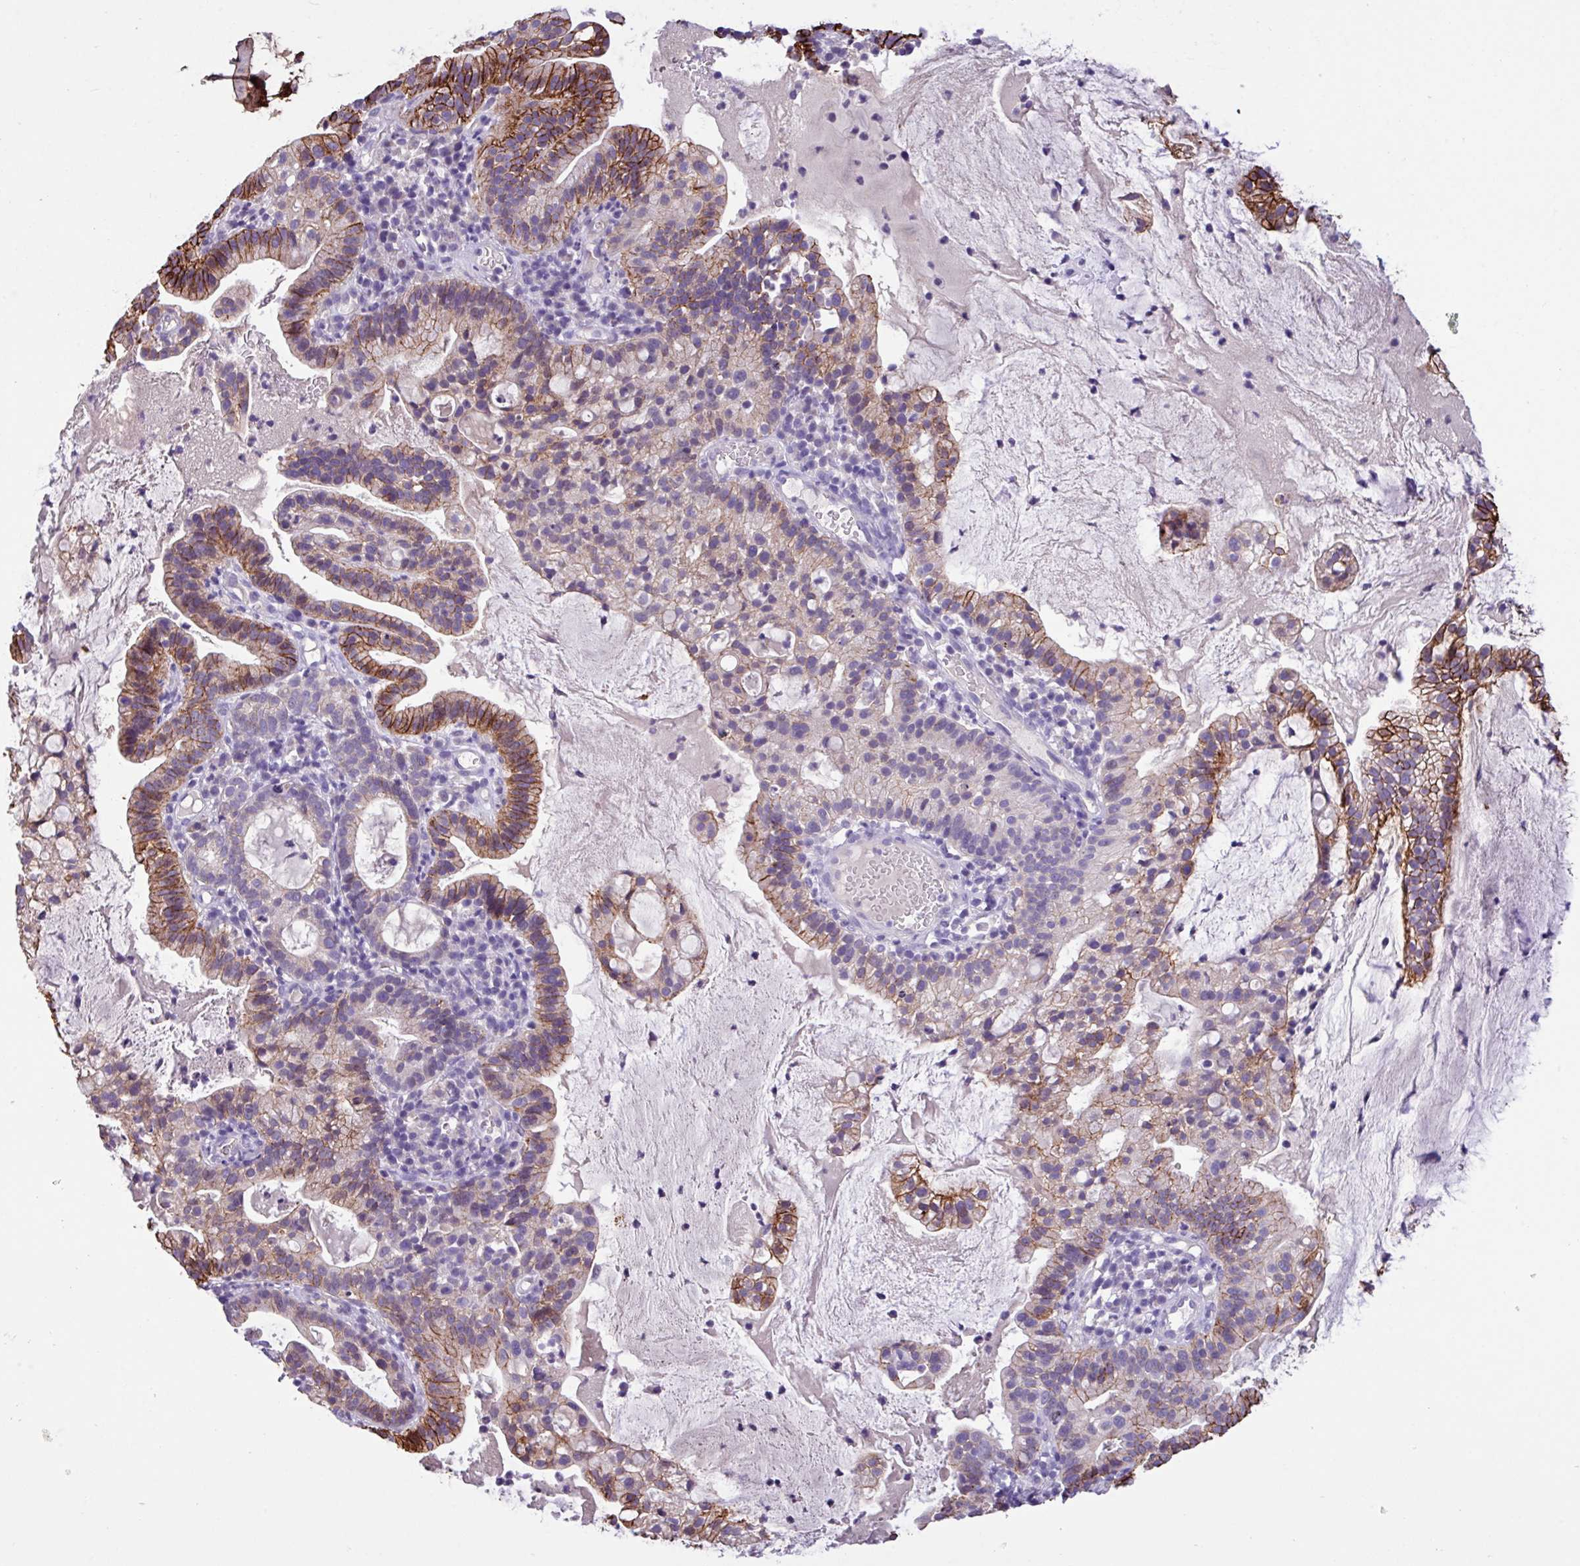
{"staining": {"intensity": "strong", "quantity": "25%-75%", "location": "cytoplasmic/membranous"}, "tissue": "cervical cancer", "cell_type": "Tumor cells", "image_type": "cancer", "snomed": [{"axis": "morphology", "description": "Adenocarcinoma, NOS"}, {"axis": "topography", "description": "Cervix"}], "caption": "IHC (DAB) staining of human adenocarcinoma (cervical) displays strong cytoplasmic/membranous protein staining in approximately 25%-75% of tumor cells. The staining is performed using DAB brown chromogen to label protein expression. The nuclei are counter-stained blue using hematoxylin.", "gene": "EPCAM", "patient": {"sex": "female", "age": 41}}